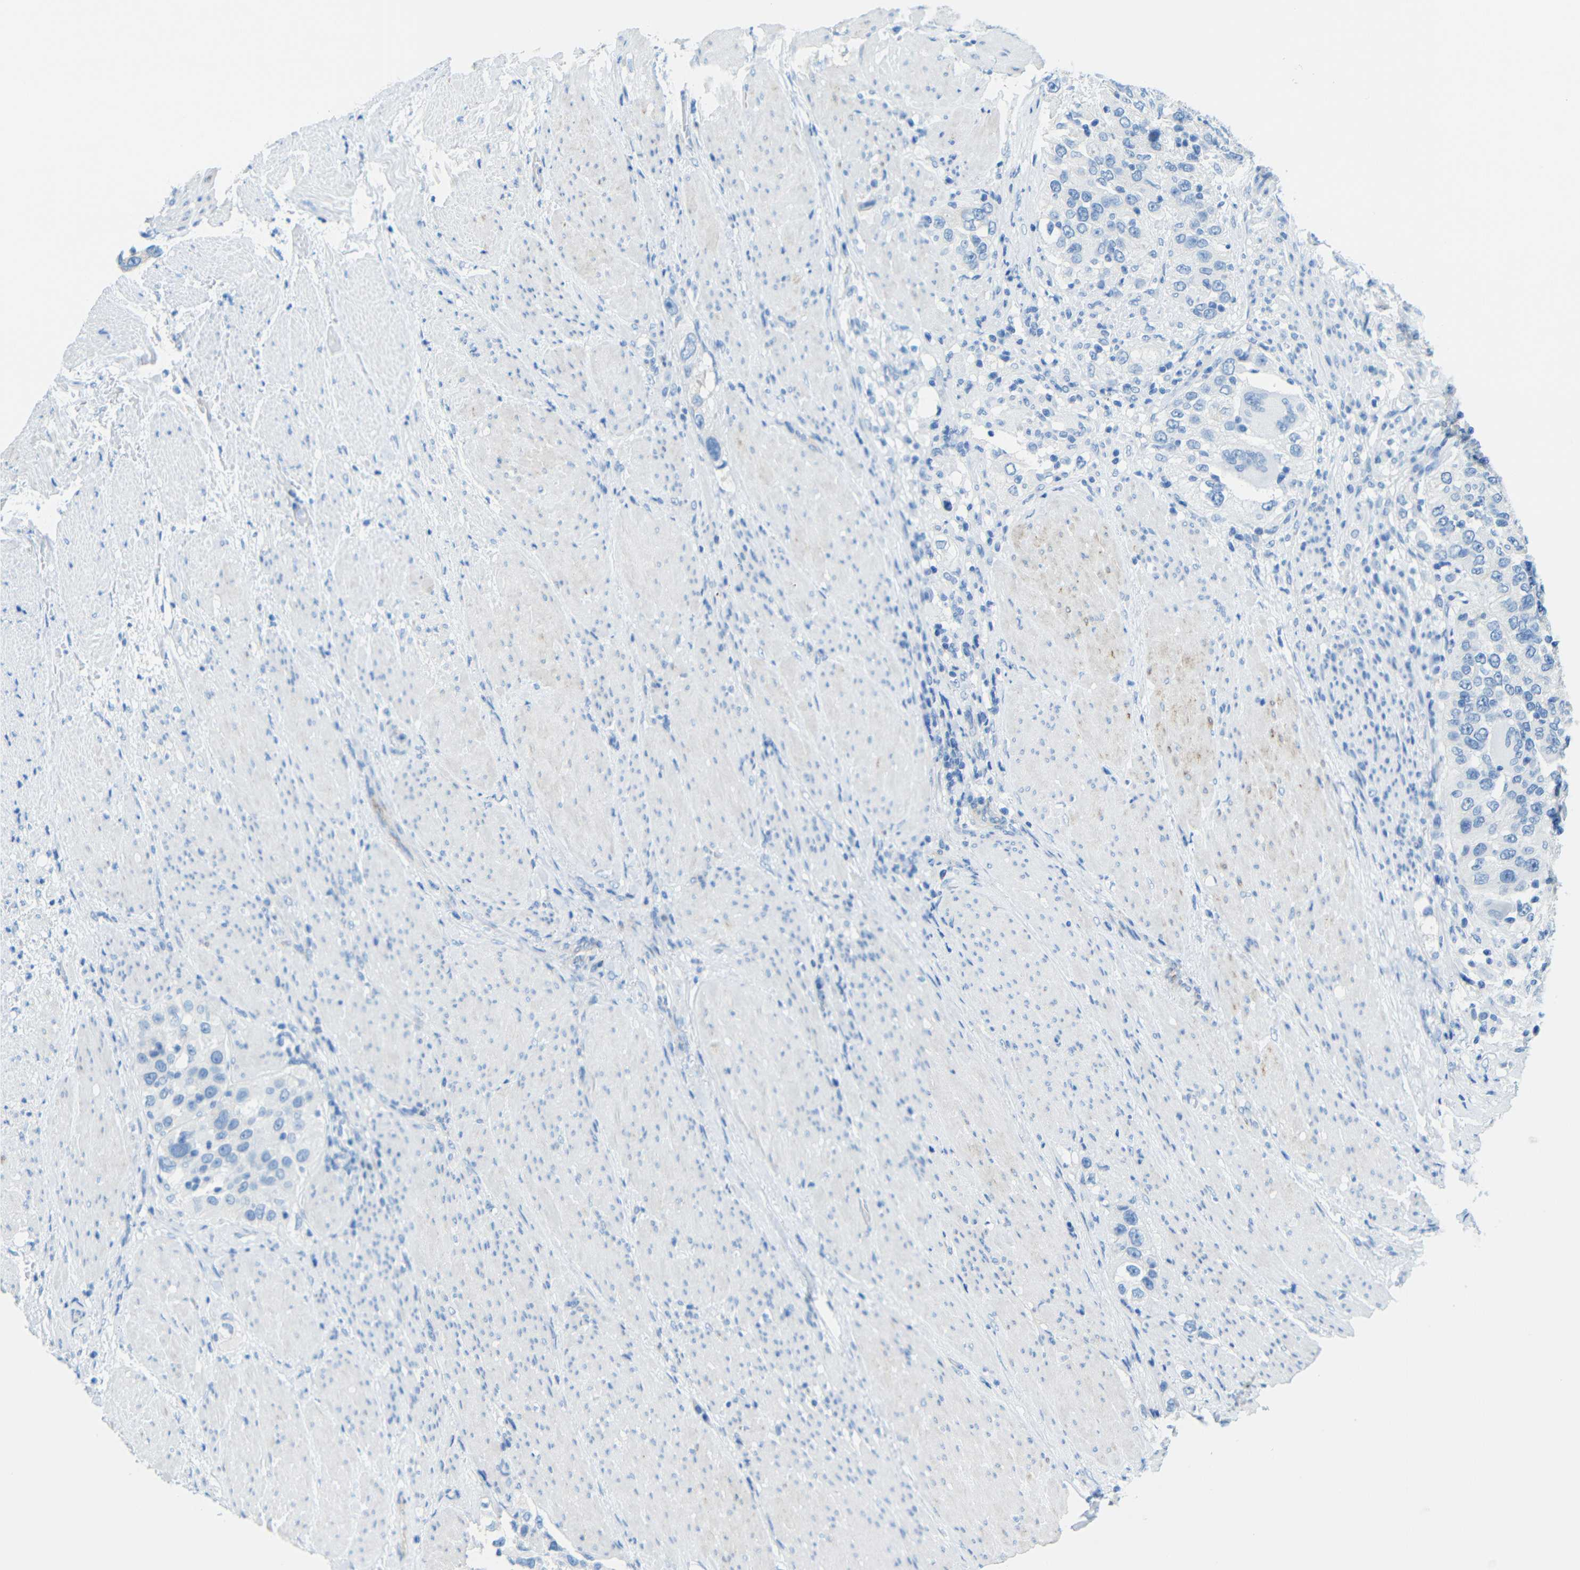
{"staining": {"intensity": "negative", "quantity": "none", "location": "none"}, "tissue": "urothelial cancer", "cell_type": "Tumor cells", "image_type": "cancer", "snomed": [{"axis": "morphology", "description": "Urothelial carcinoma, High grade"}, {"axis": "topography", "description": "Urinary bladder"}], "caption": "Tumor cells show no significant protein expression in urothelial carcinoma (high-grade).", "gene": "TUBB4B", "patient": {"sex": "female", "age": 80}}